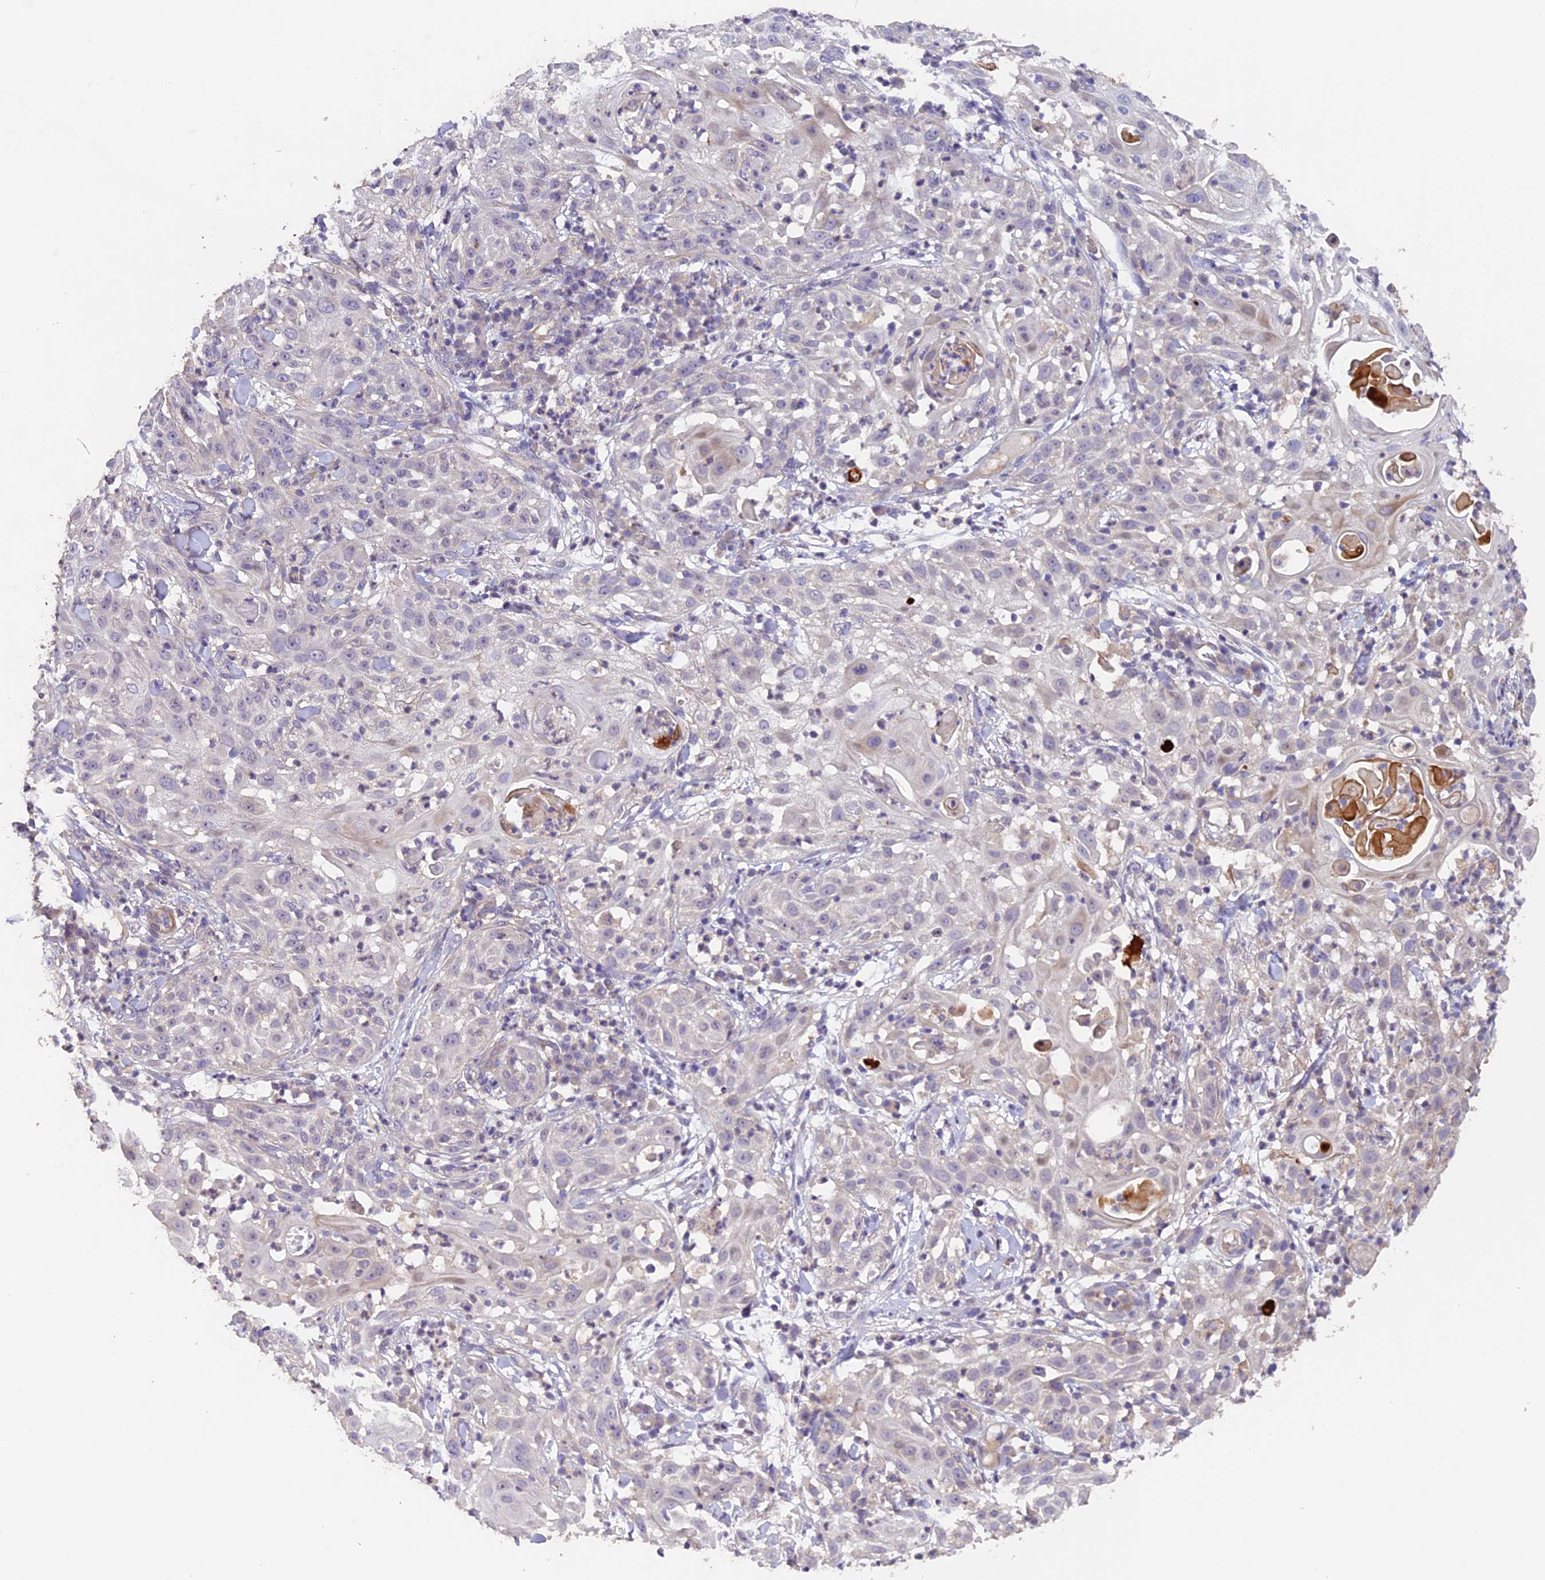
{"staining": {"intensity": "negative", "quantity": "none", "location": "none"}, "tissue": "skin cancer", "cell_type": "Tumor cells", "image_type": "cancer", "snomed": [{"axis": "morphology", "description": "Squamous cell carcinoma, NOS"}, {"axis": "topography", "description": "Skin"}], "caption": "This is an immunohistochemistry (IHC) image of human skin cancer (squamous cell carcinoma). There is no expression in tumor cells.", "gene": "GNB5", "patient": {"sex": "female", "age": 44}}